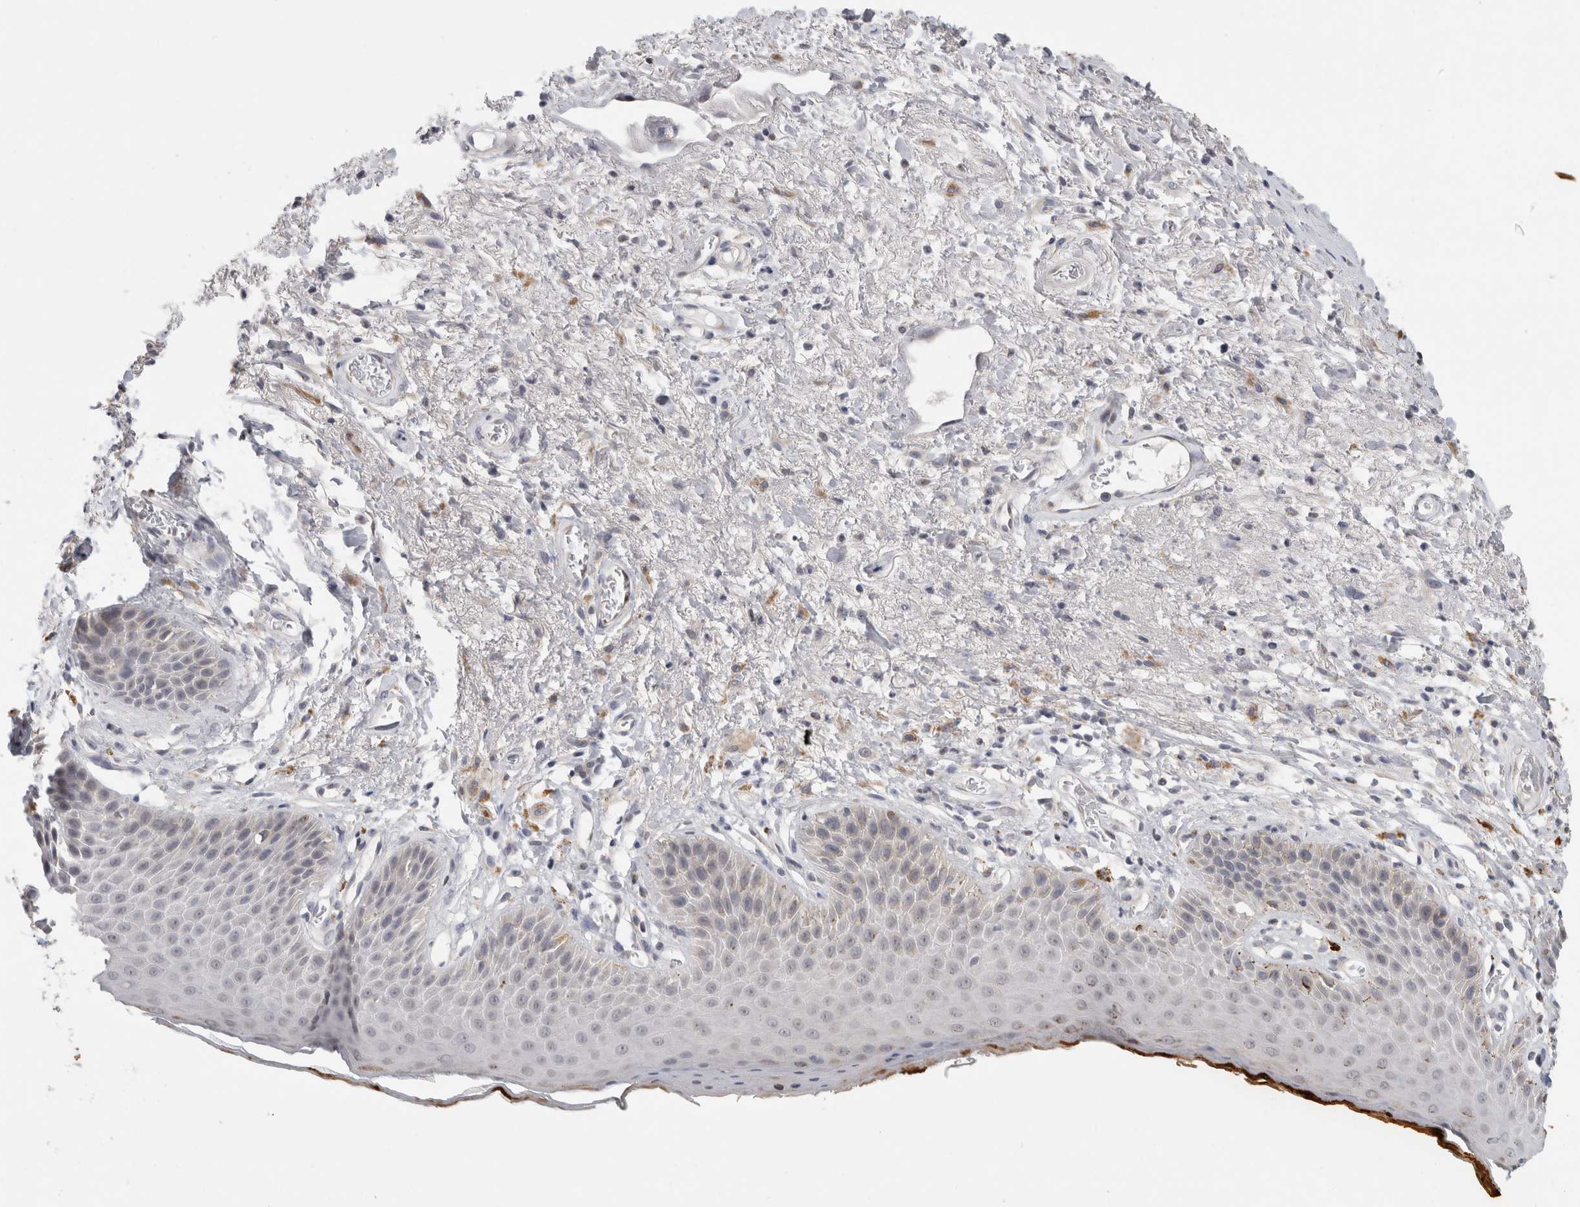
{"staining": {"intensity": "negative", "quantity": "none", "location": "none"}, "tissue": "skin", "cell_type": "Epidermal cells", "image_type": "normal", "snomed": [{"axis": "morphology", "description": "Normal tissue, NOS"}, {"axis": "topography", "description": "Anal"}], "caption": "Histopathology image shows no significant protein positivity in epidermal cells of normal skin.", "gene": "MGAT1", "patient": {"sex": "male", "age": 74}}